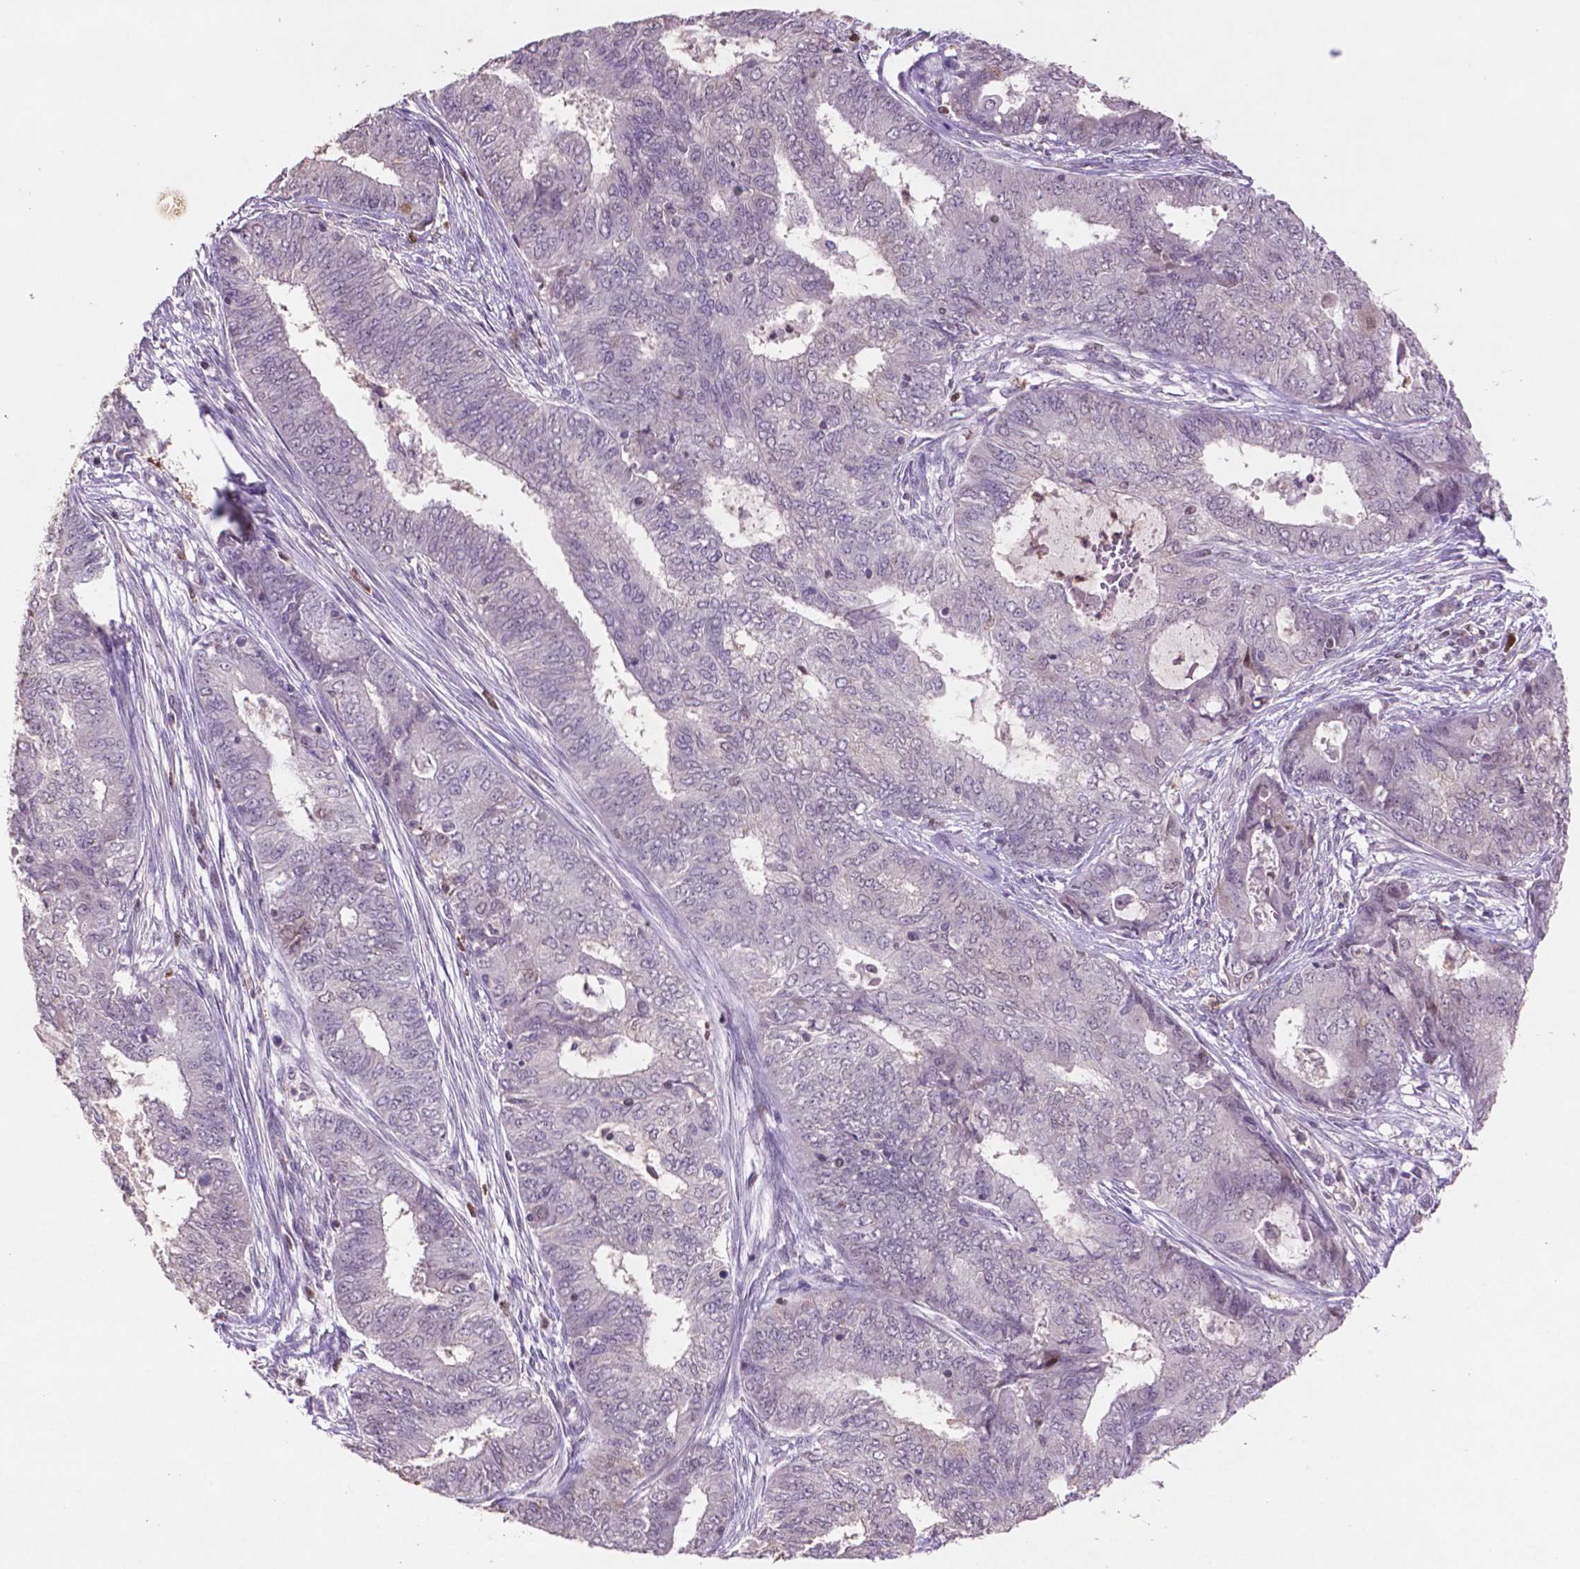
{"staining": {"intensity": "negative", "quantity": "none", "location": "none"}, "tissue": "endometrial cancer", "cell_type": "Tumor cells", "image_type": "cancer", "snomed": [{"axis": "morphology", "description": "Adenocarcinoma, NOS"}, {"axis": "topography", "description": "Endometrium"}], "caption": "Histopathology image shows no significant protein expression in tumor cells of endometrial cancer (adenocarcinoma).", "gene": "GLRX", "patient": {"sex": "female", "age": 62}}